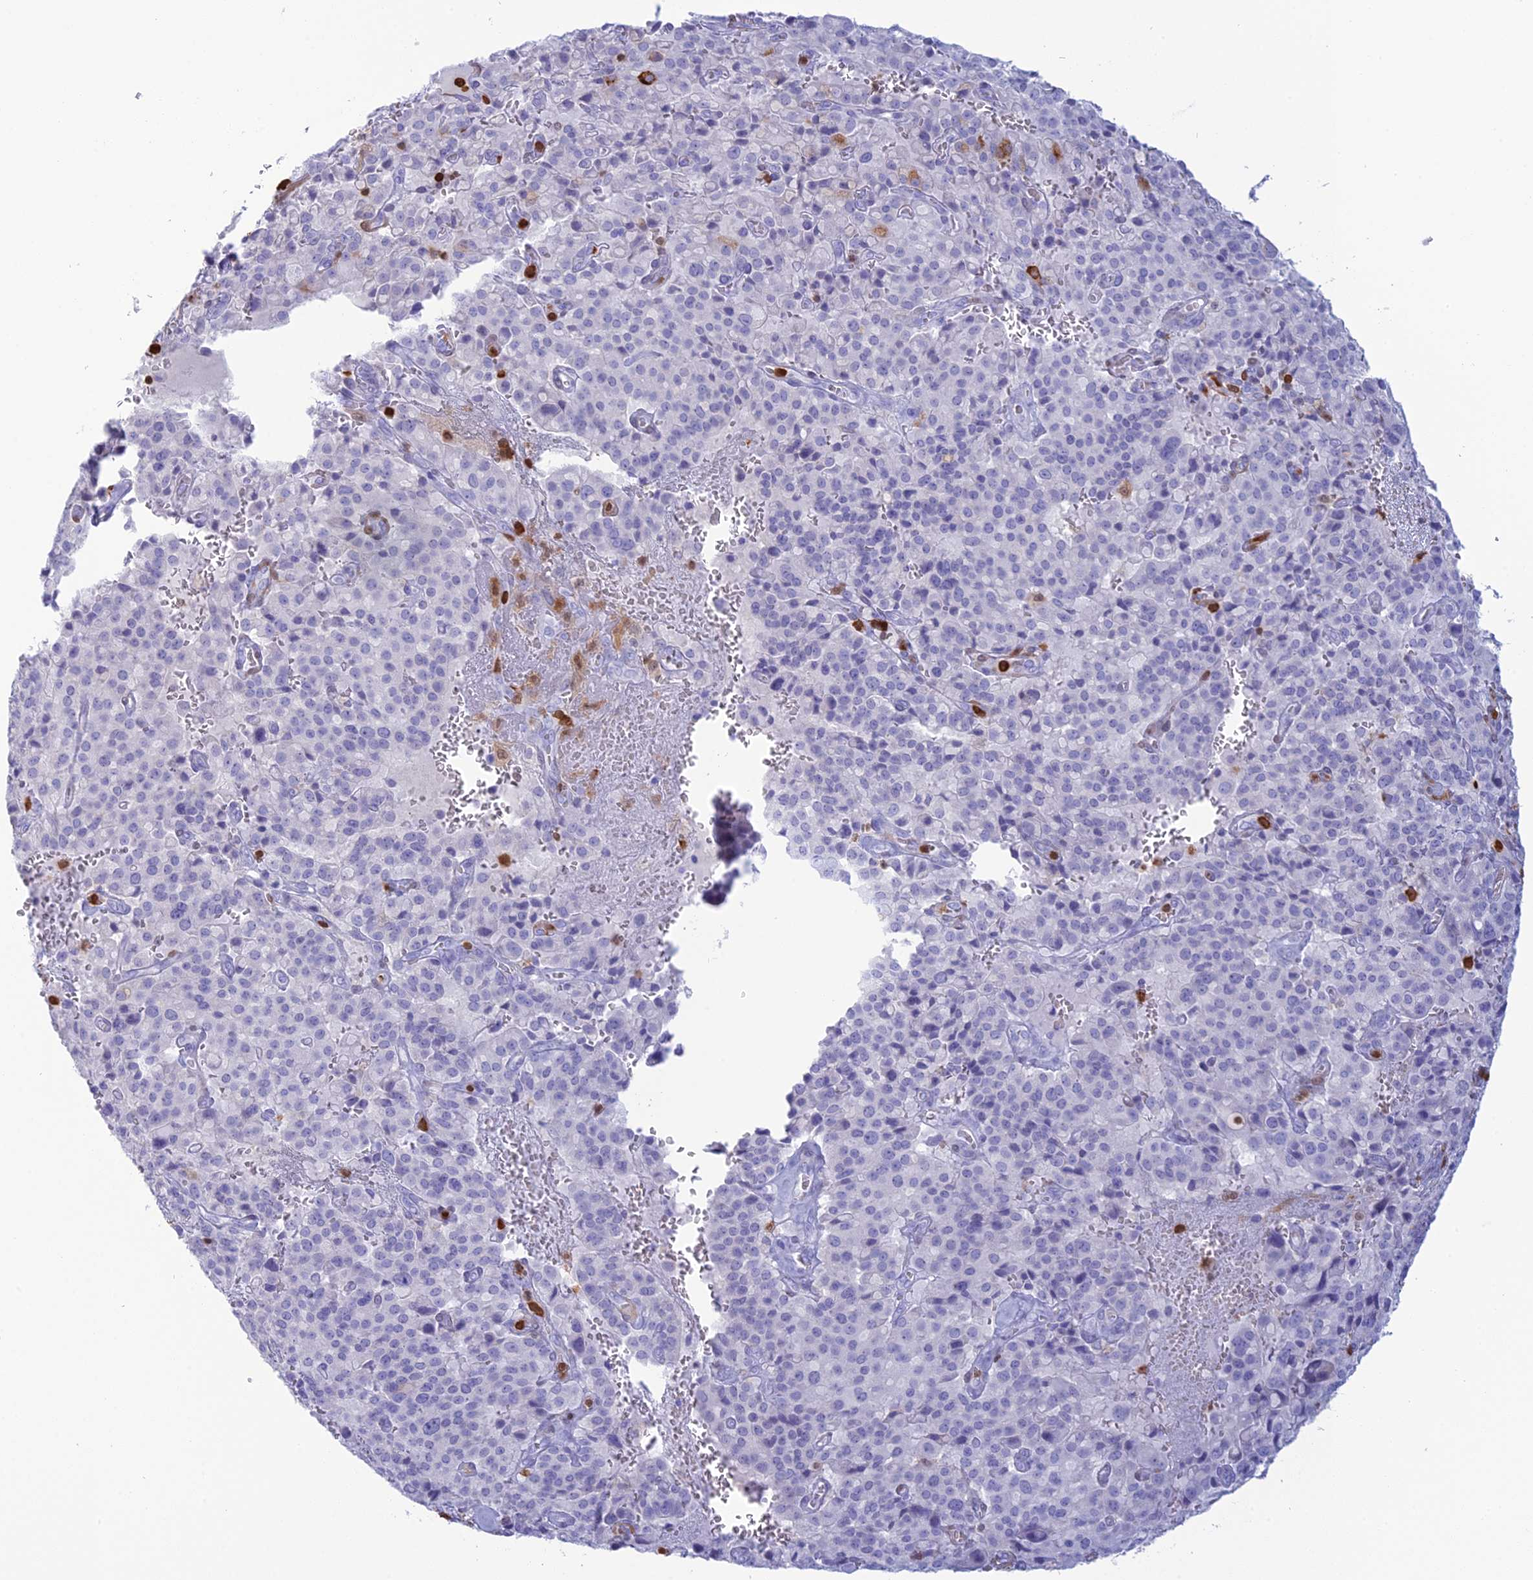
{"staining": {"intensity": "negative", "quantity": "none", "location": "none"}, "tissue": "pancreatic cancer", "cell_type": "Tumor cells", "image_type": "cancer", "snomed": [{"axis": "morphology", "description": "Adenocarcinoma, NOS"}, {"axis": "topography", "description": "Pancreas"}], "caption": "Adenocarcinoma (pancreatic) stained for a protein using immunohistochemistry (IHC) displays no expression tumor cells.", "gene": "PGBD4", "patient": {"sex": "male", "age": 65}}